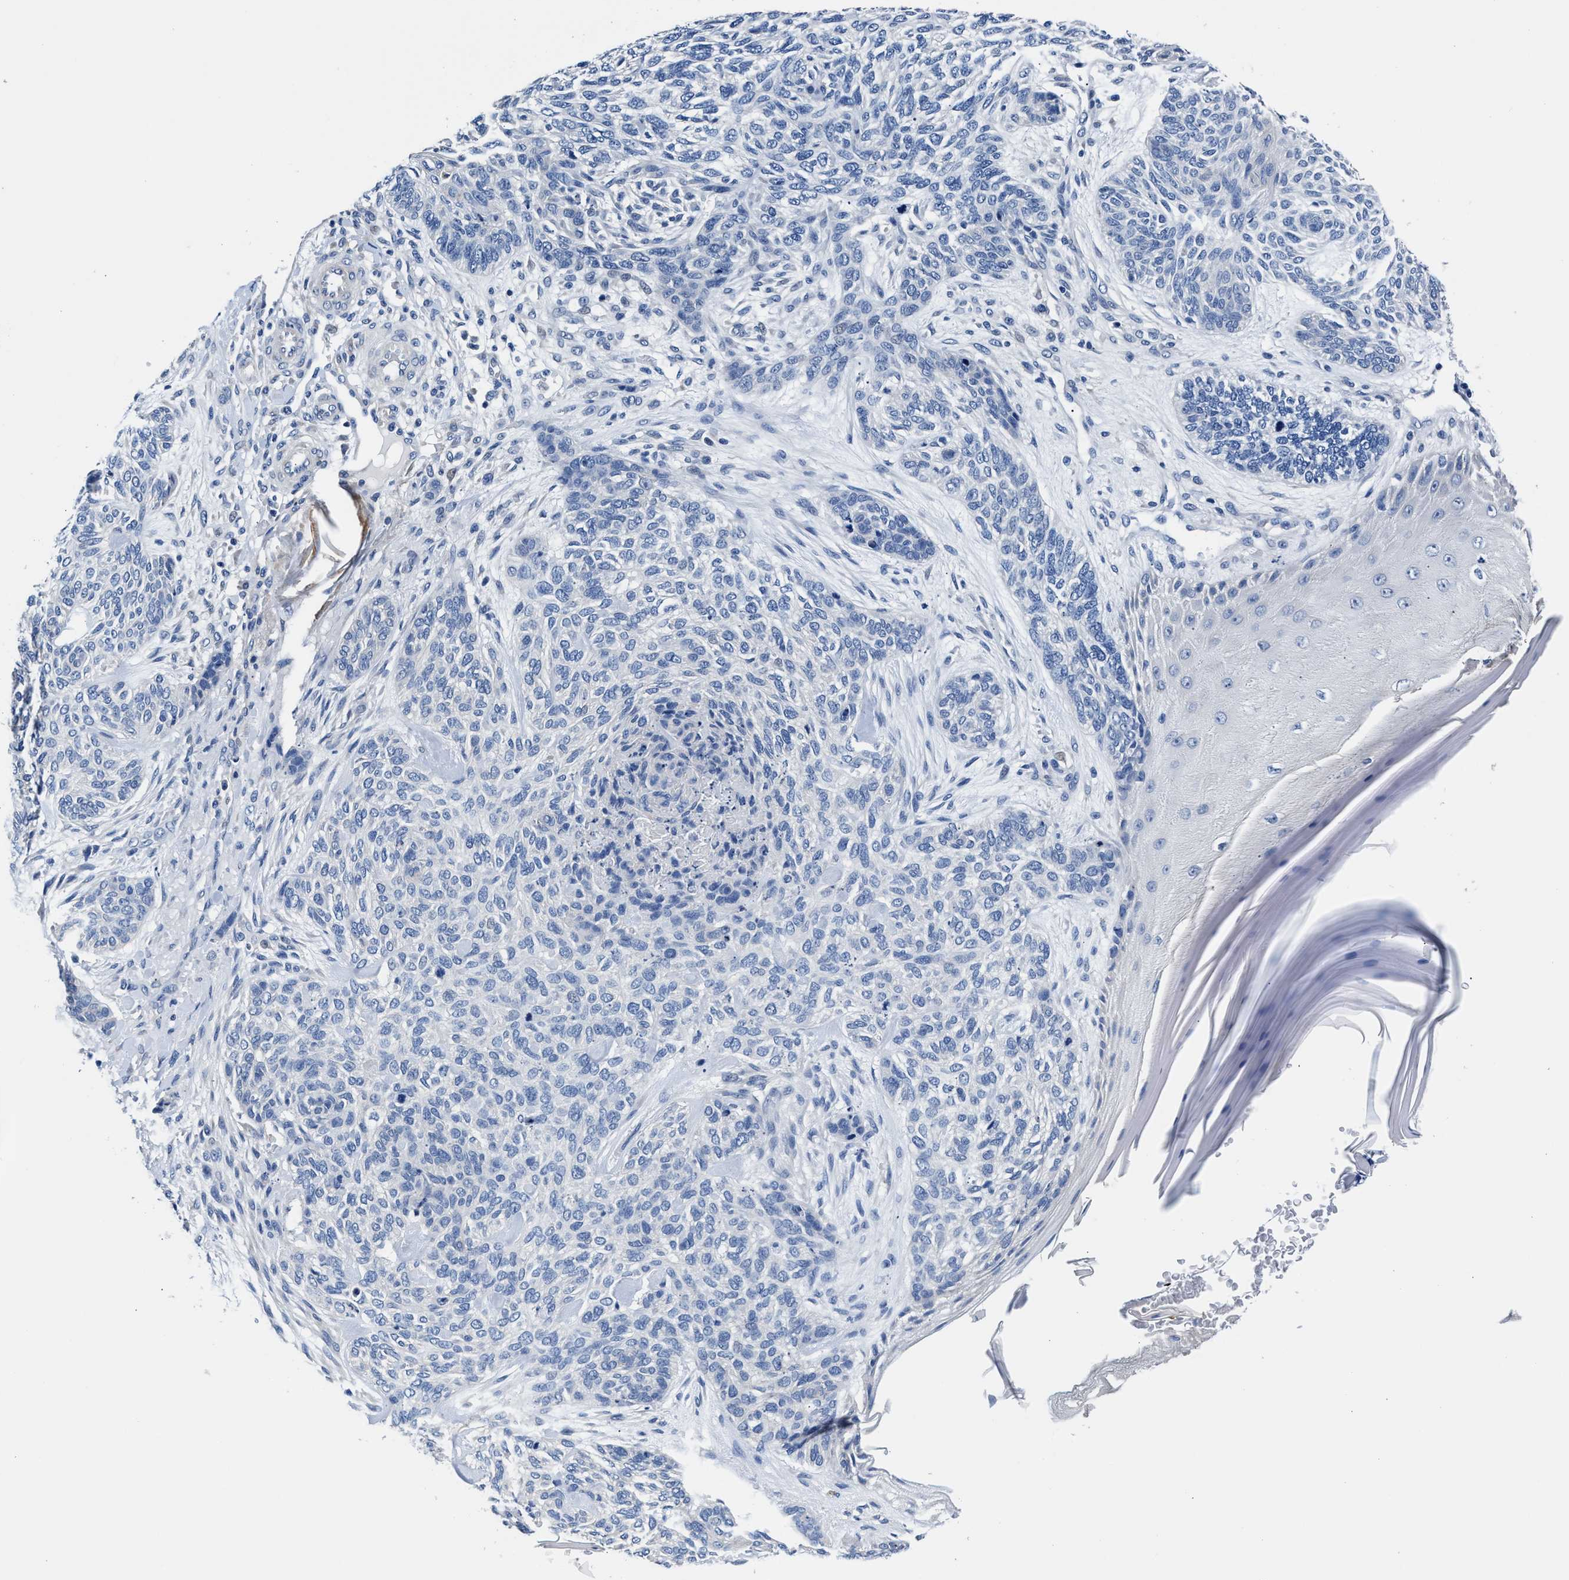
{"staining": {"intensity": "negative", "quantity": "none", "location": "none"}, "tissue": "skin cancer", "cell_type": "Tumor cells", "image_type": "cancer", "snomed": [{"axis": "morphology", "description": "Basal cell carcinoma"}, {"axis": "topography", "description": "Skin"}], "caption": "IHC of skin cancer reveals no expression in tumor cells.", "gene": "GSTM1", "patient": {"sex": "male", "age": 55}}